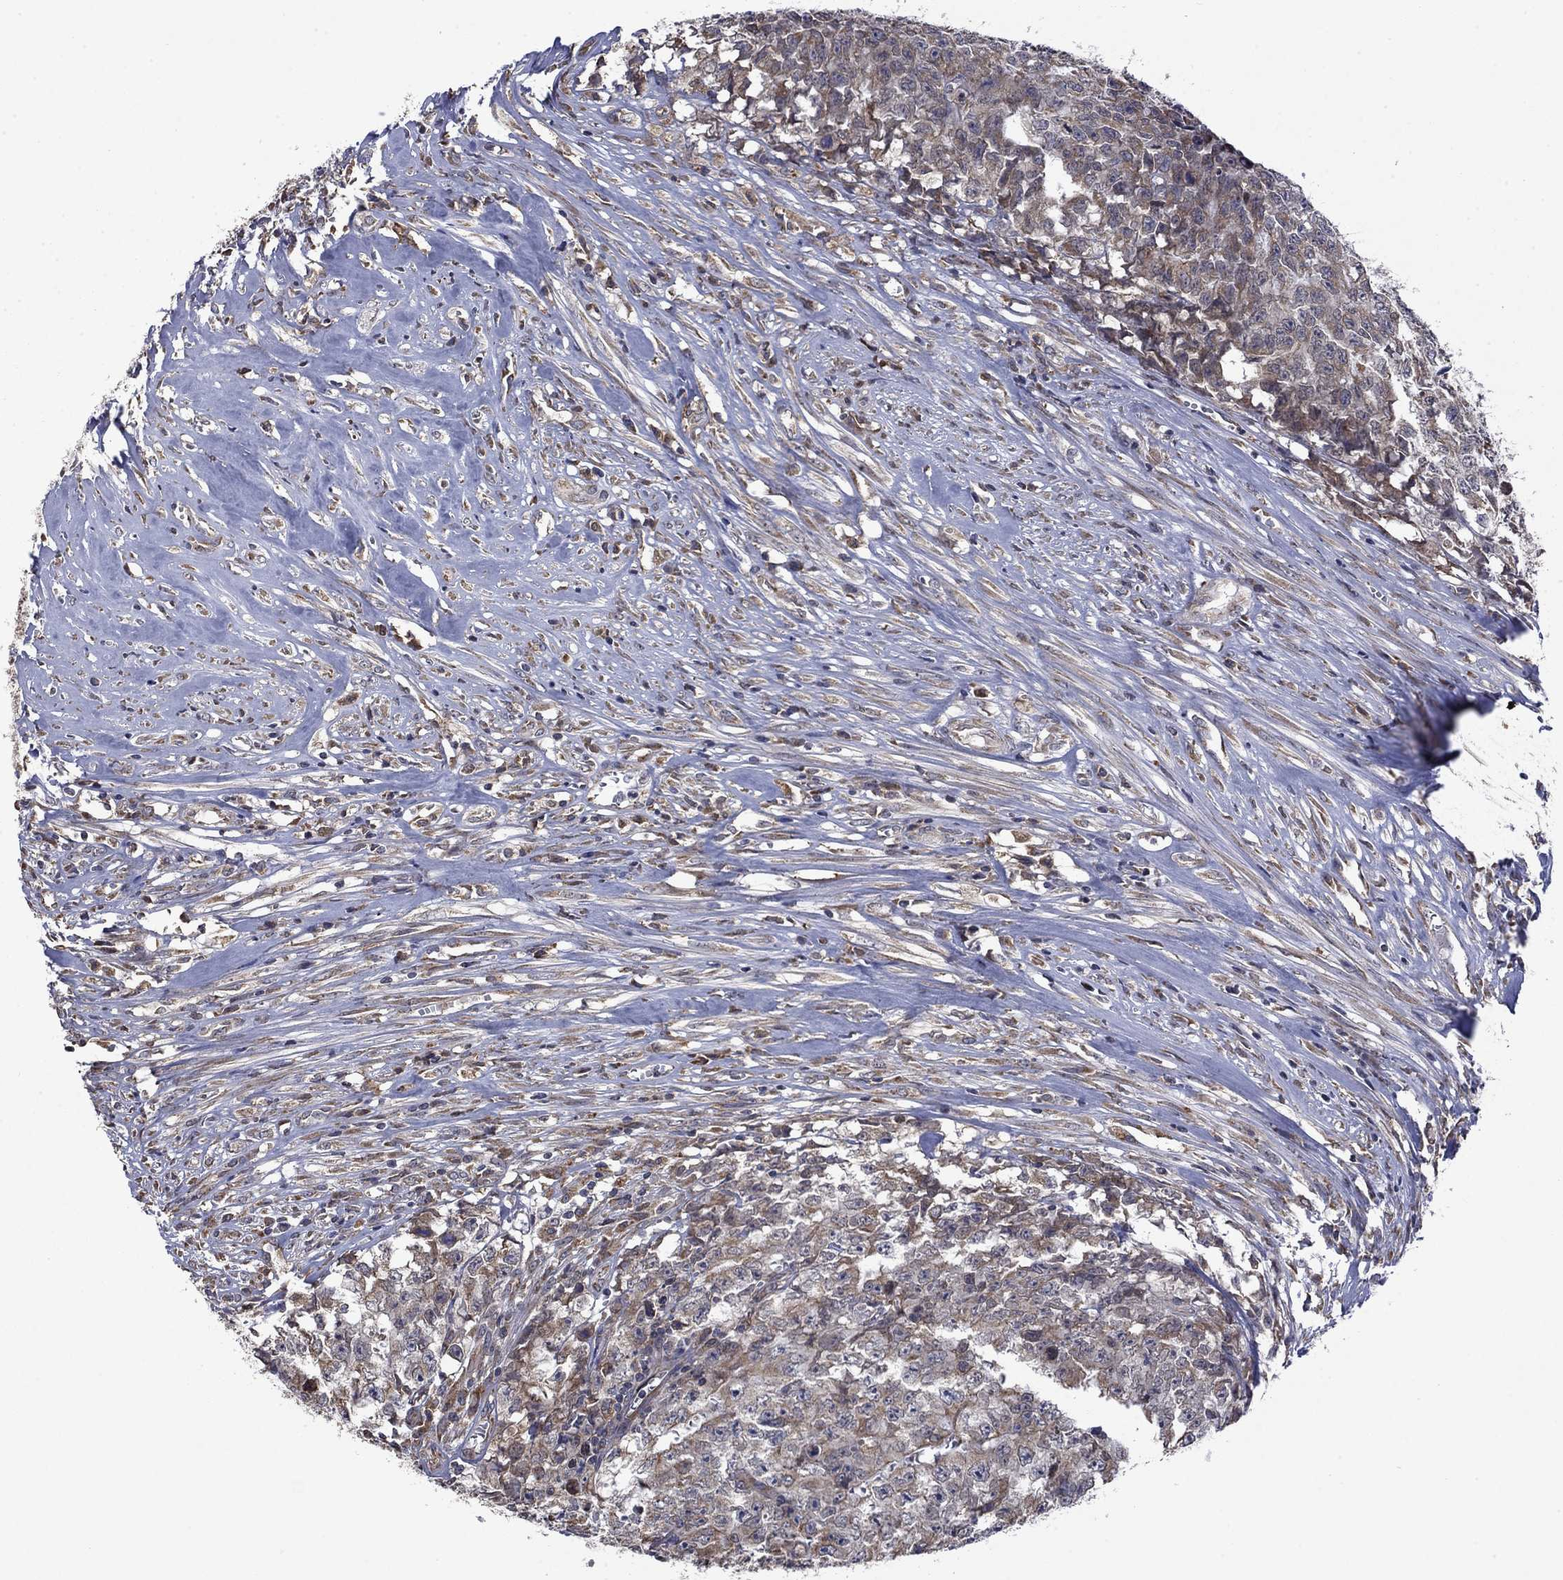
{"staining": {"intensity": "moderate", "quantity": "25%-75%", "location": "cytoplasmic/membranous"}, "tissue": "testis cancer", "cell_type": "Tumor cells", "image_type": "cancer", "snomed": [{"axis": "morphology", "description": "Carcinoma, Embryonal, NOS"}, {"axis": "morphology", "description": "Teratoma, malignant, NOS"}, {"axis": "topography", "description": "Testis"}], "caption": "Protein expression analysis of human testis embryonal carcinoma reveals moderate cytoplasmic/membranous positivity in approximately 25%-75% of tumor cells.", "gene": "FURIN", "patient": {"sex": "male", "age": 24}}